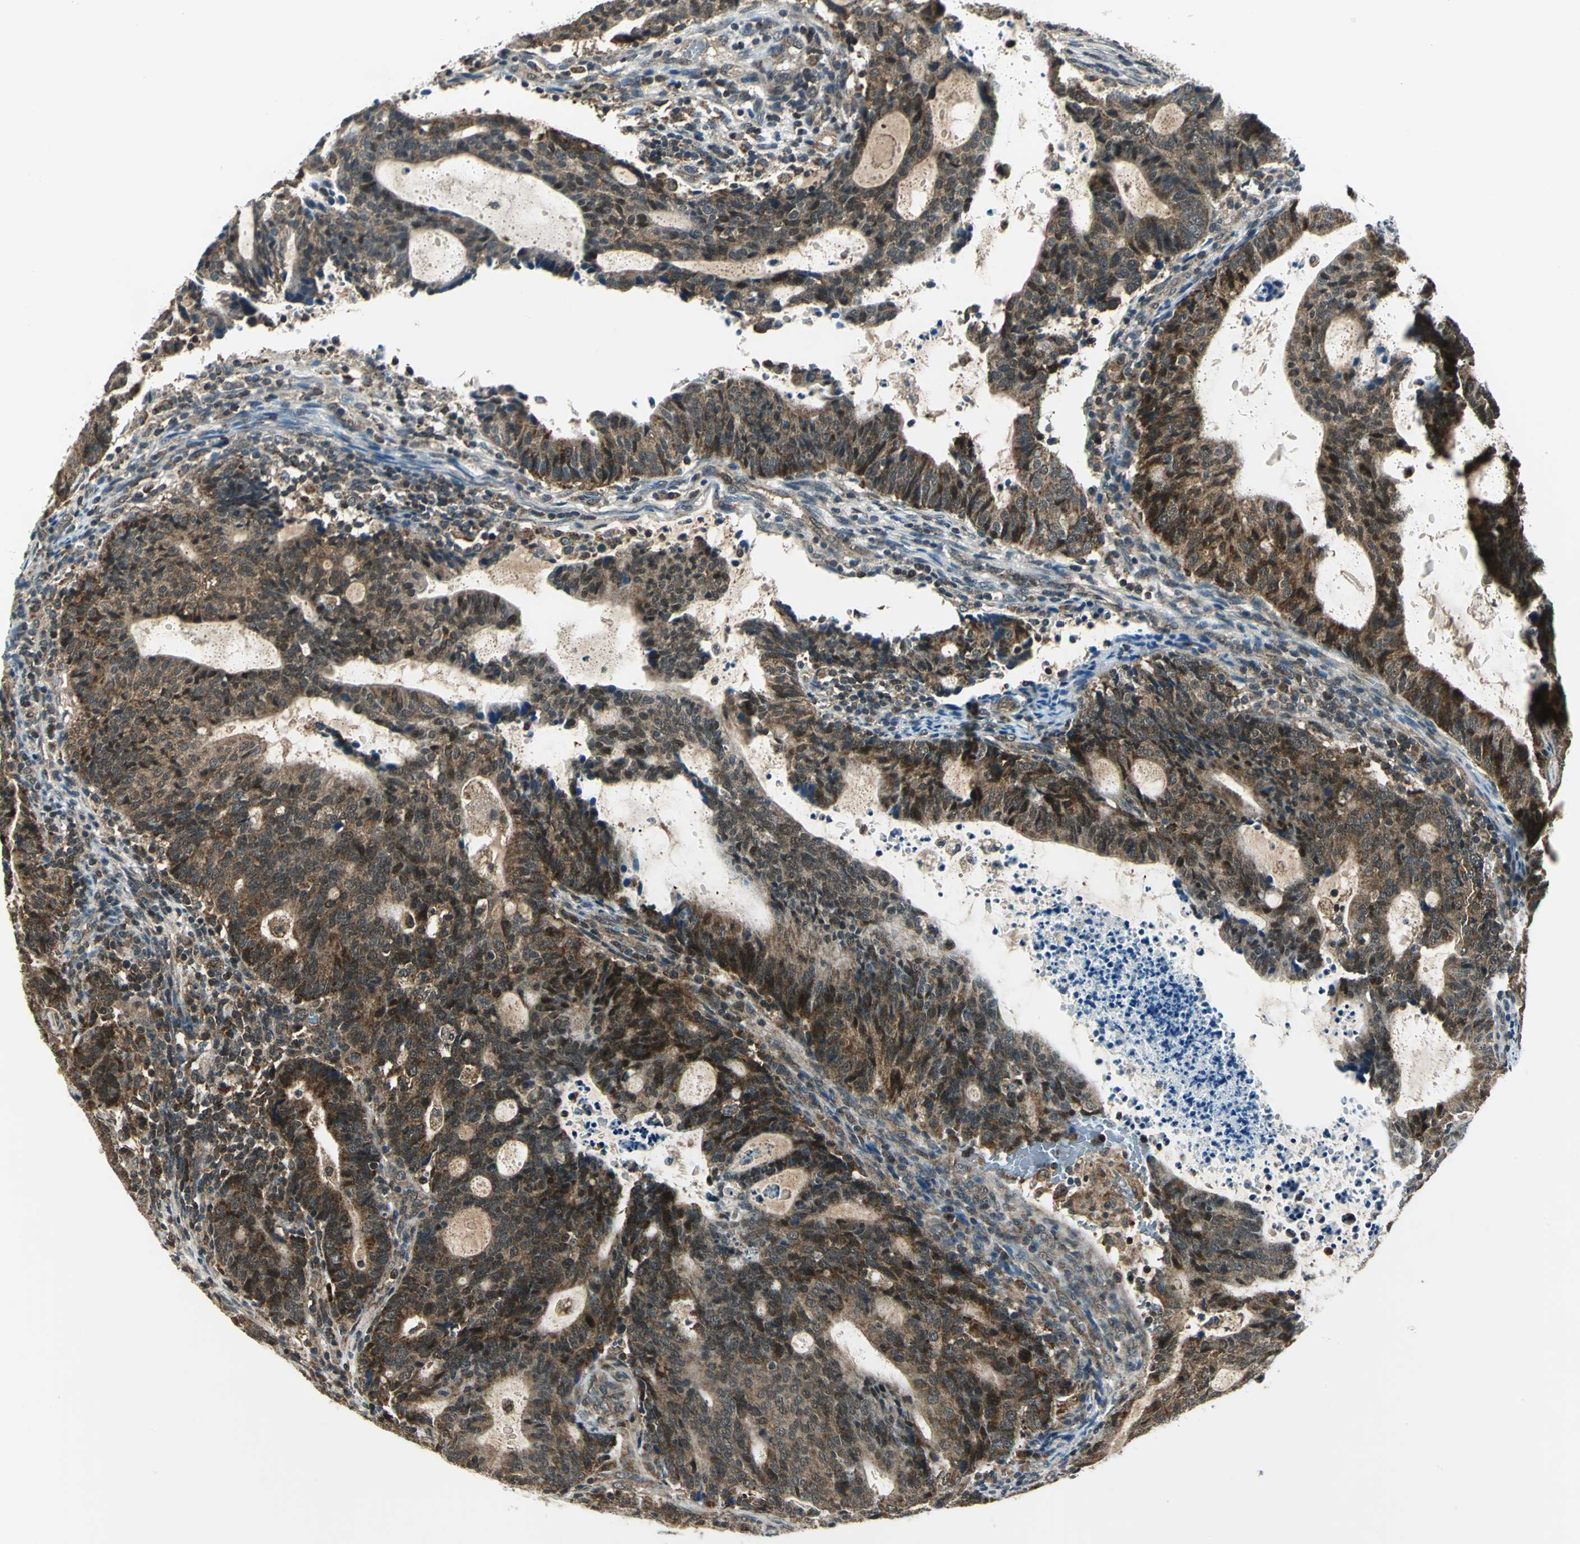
{"staining": {"intensity": "strong", "quantity": ">75%", "location": "cytoplasmic/membranous"}, "tissue": "endometrial cancer", "cell_type": "Tumor cells", "image_type": "cancer", "snomed": [{"axis": "morphology", "description": "Adenocarcinoma, NOS"}, {"axis": "topography", "description": "Uterus"}], "caption": "About >75% of tumor cells in human adenocarcinoma (endometrial) exhibit strong cytoplasmic/membranous protein positivity as visualized by brown immunohistochemical staining.", "gene": "NUDT2", "patient": {"sex": "female", "age": 83}}